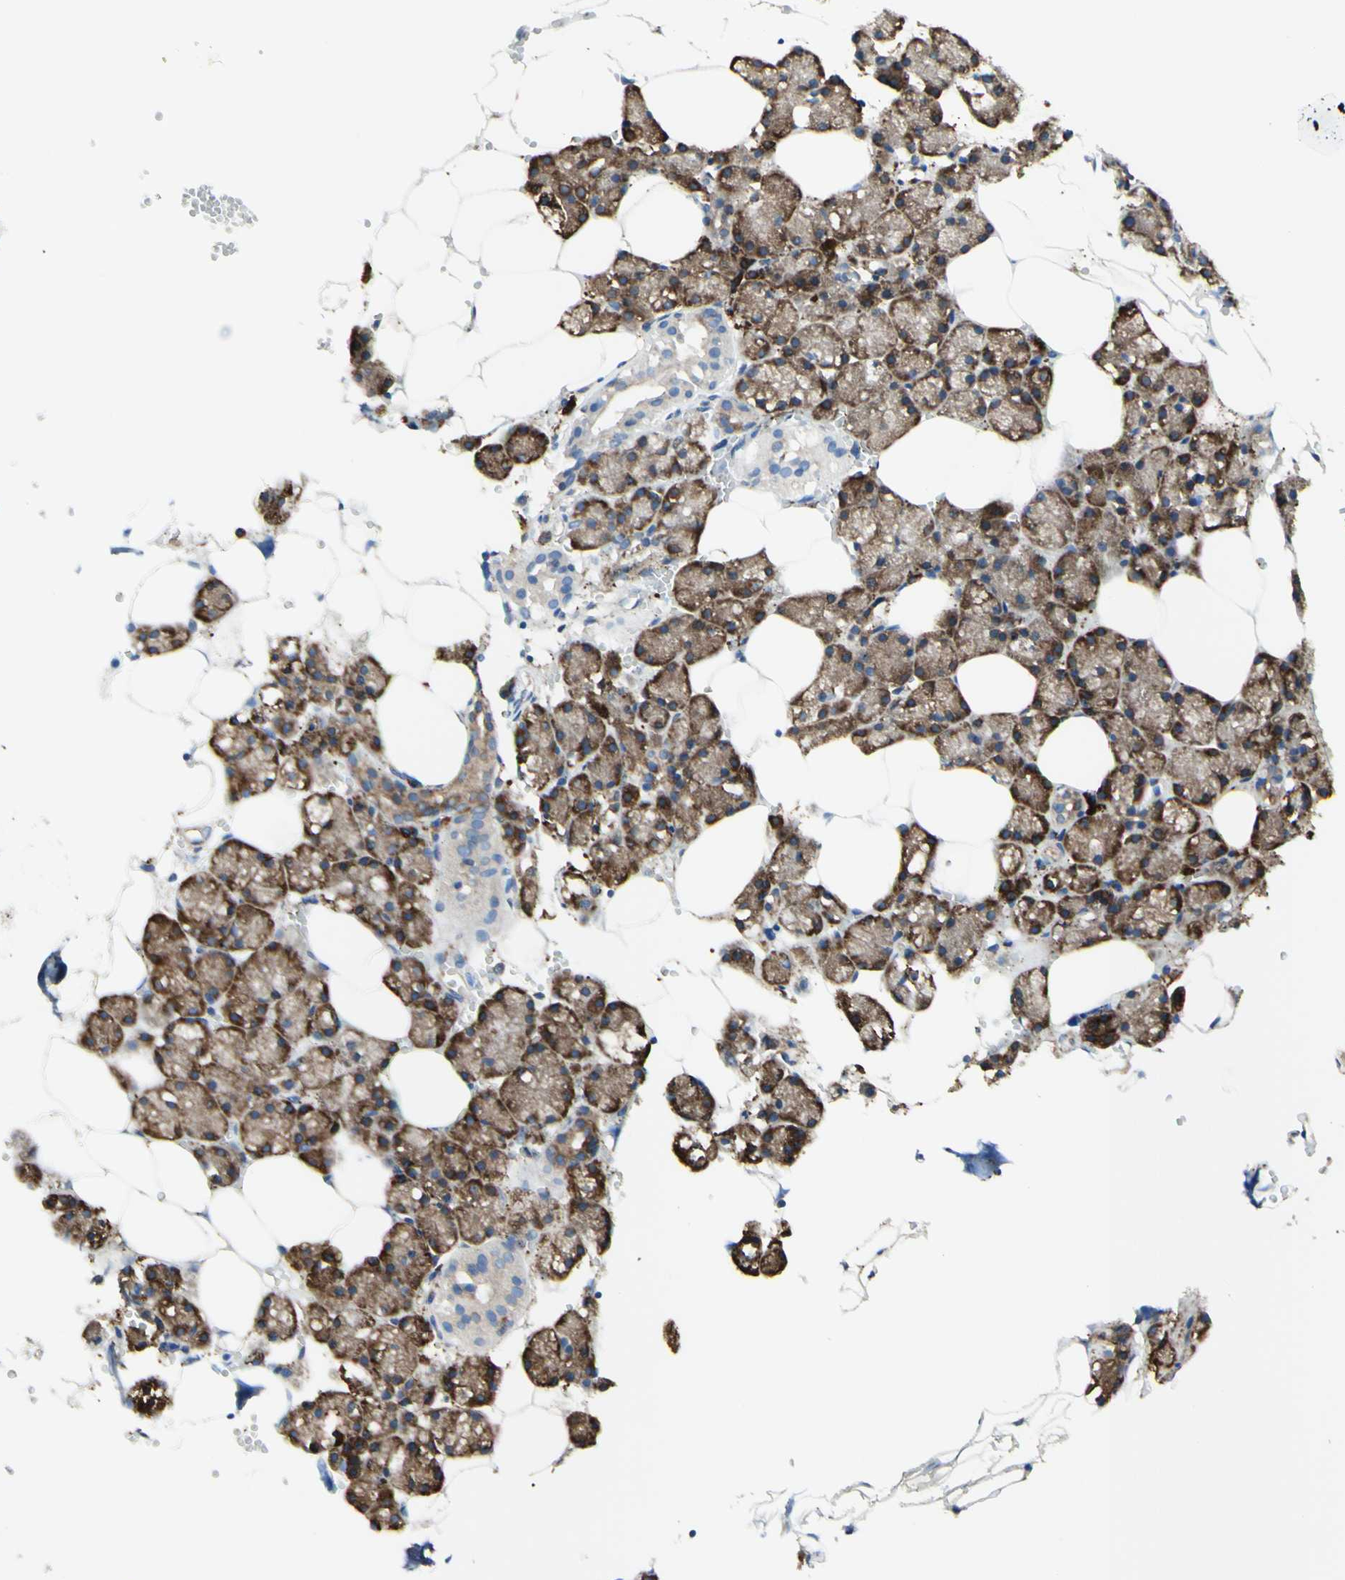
{"staining": {"intensity": "moderate", "quantity": "25%-75%", "location": "cytoplasmic/membranous"}, "tissue": "salivary gland", "cell_type": "Glandular cells", "image_type": "normal", "snomed": [{"axis": "morphology", "description": "Normal tissue, NOS"}, {"axis": "topography", "description": "Salivary gland"}], "caption": "The micrograph reveals a brown stain indicating the presence of a protein in the cytoplasmic/membranous of glandular cells in salivary gland.", "gene": "DNAJB11", "patient": {"sex": "male", "age": 62}}